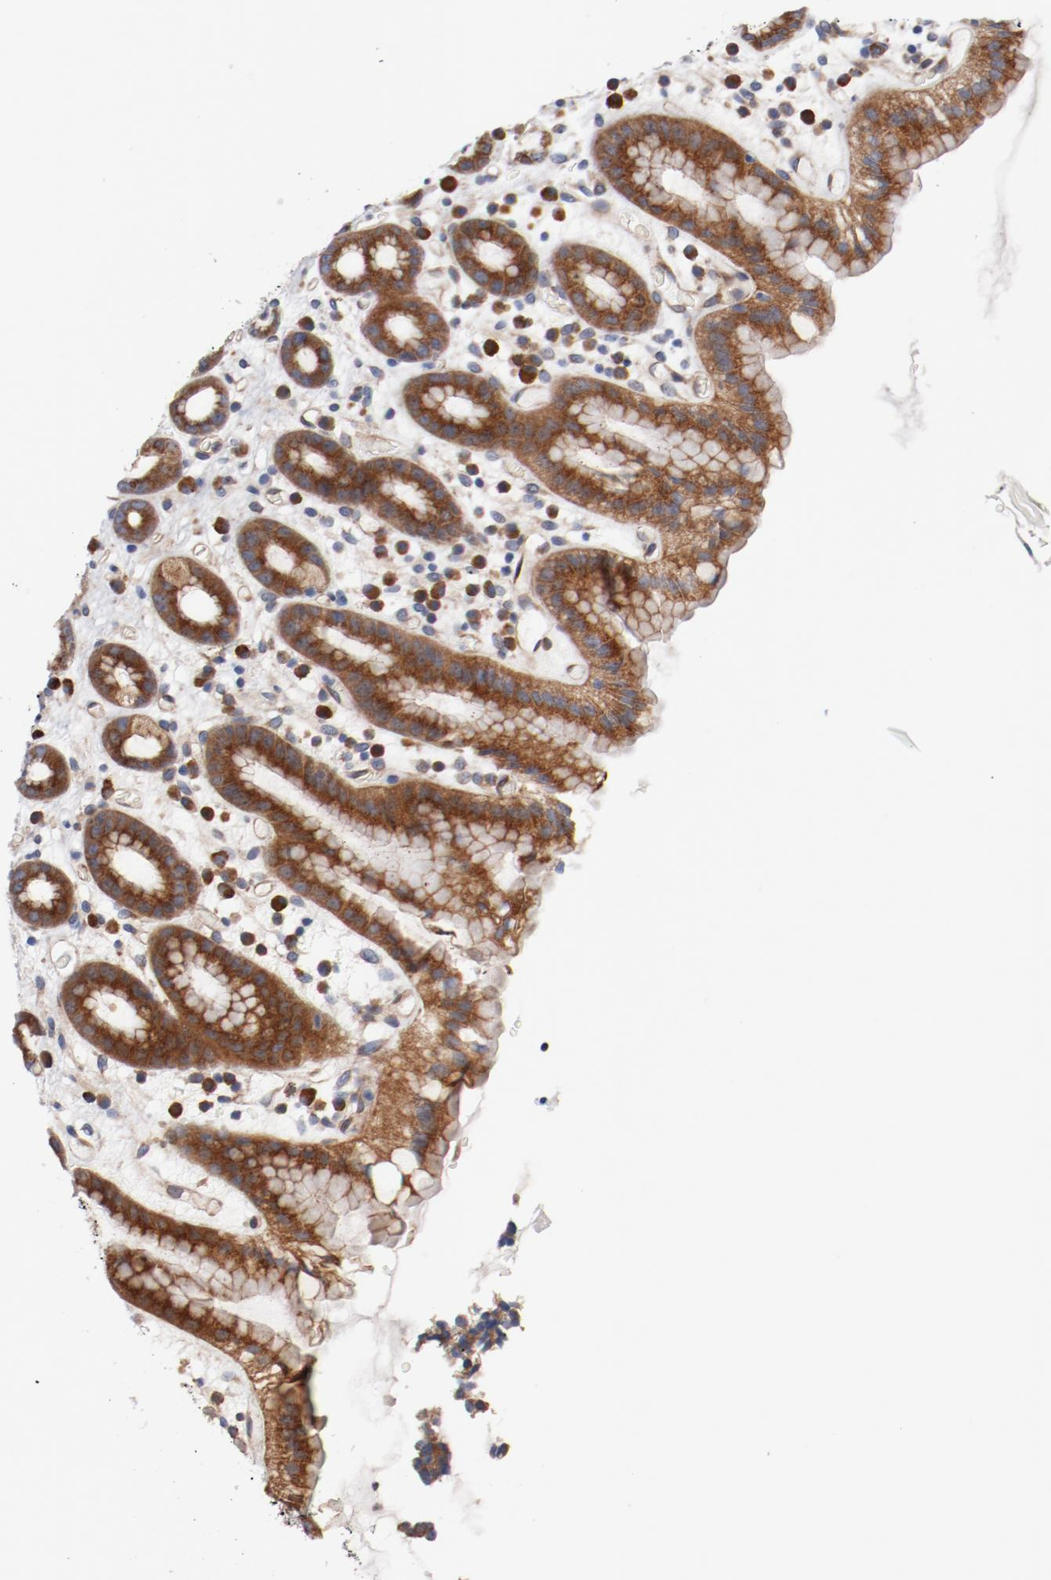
{"staining": {"intensity": "moderate", "quantity": ">75%", "location": "cytoplasmic/membranous"}, "tissue": "stomach", "cell_type": "Glandular cells", "image_type": "normal", "snomed": [{"axis": "morphology", "description": "Normal tissue, NOS"}, {"axis": "topography", "description": "Stomach, upper"}], "caption": "Immunohistochemistry histopathology image of normal human stomach stained for a protein (brown), which shows medium levels of moderate cytoplasmic/membranous positivity in about >75% of glandular cells.", "gene": "PITPNM2", "patient": {"sex": "male", "age": 68}}